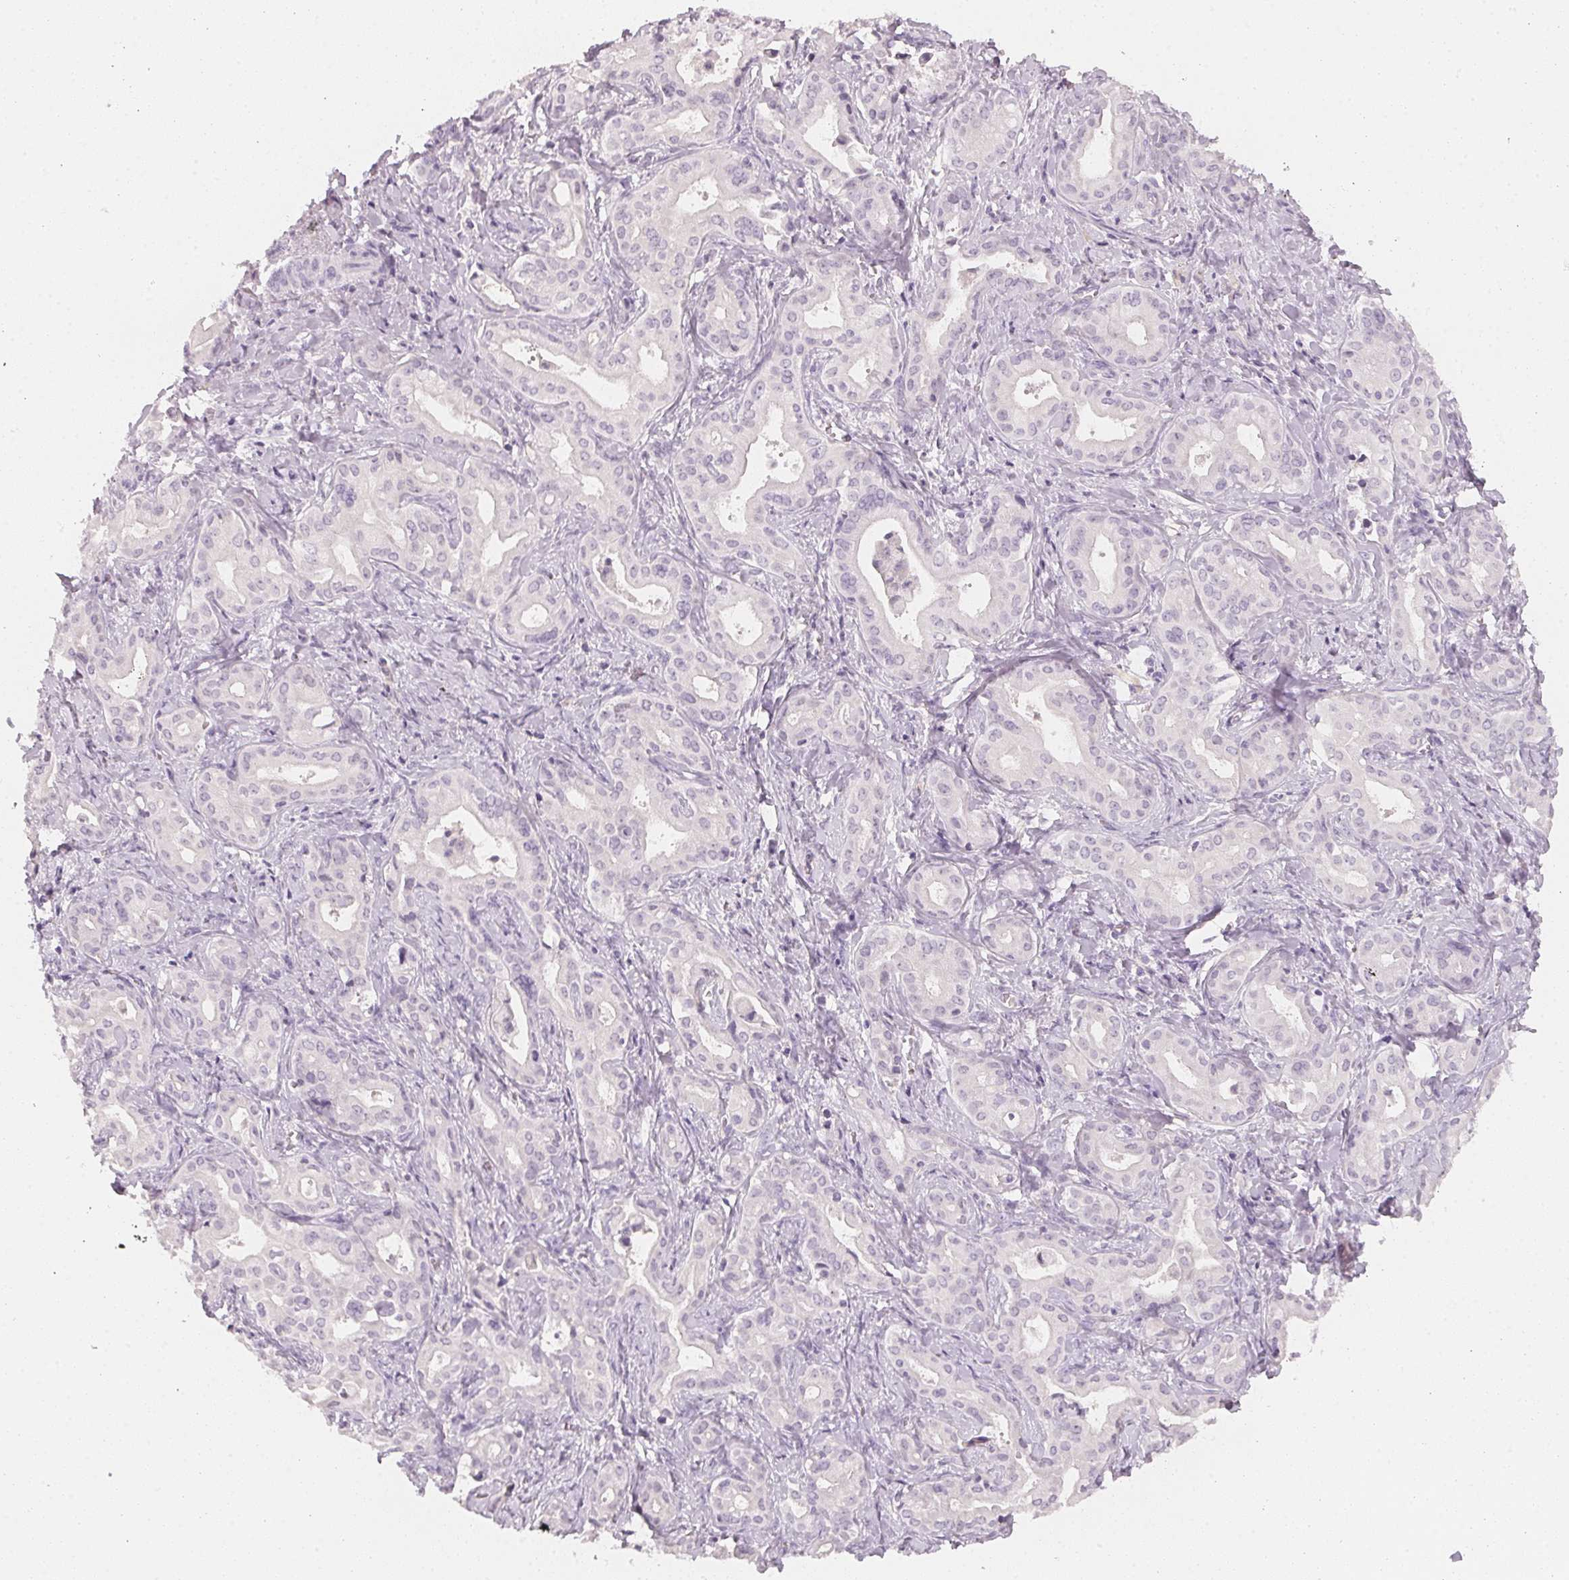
{"staining": {"intensity": "negative", "quantity": "none", "location": "none"}, "tissue": "liver cancer", "cell_type": "Tumor cells", "image_type": "cancer", "snomed": [{"axis": "morphology", "description": "Cholangiocarcinoma"}, {"axis": "topography", "description": "Liver"}], "caption": "The image shows no staining of tumor cells in liver cancer (cholangiocarcinoma).", "gene": "CFAP276", "patient": {"sex": "female", "age": 65}}